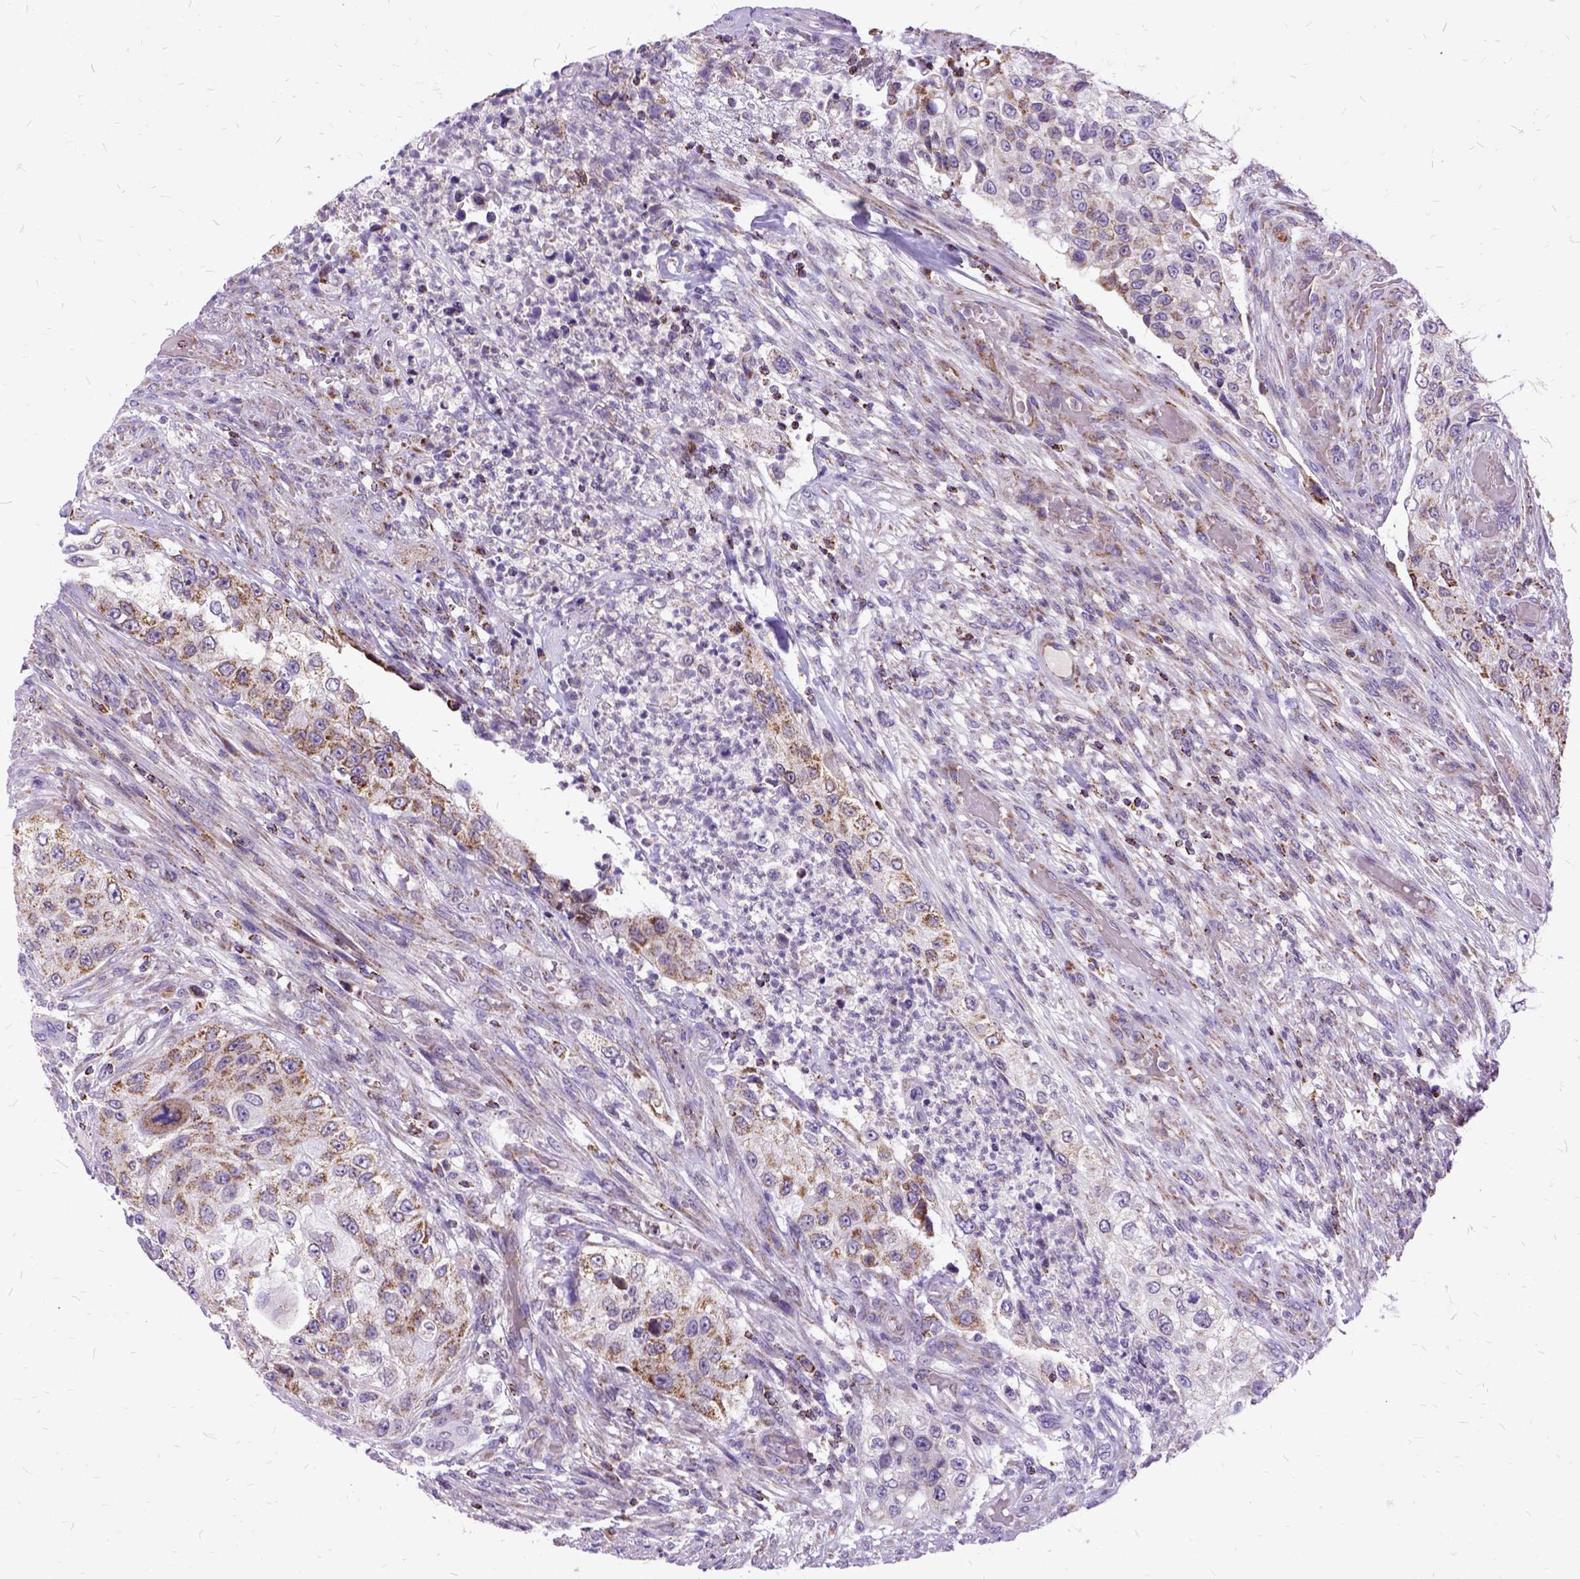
{"staining": {"intensity": "moderate", "quantity": "<25%", "location": "cytoplasmic/membranous"}, "tissue": "urothelial cancer", "cell_type": "Tumor cells", "image_type": "cancer", "snomed": [{"axis": "morphology", "description": "Urothelial carcinoma, High grade"}, {"axis": "topography", "description": "Urinary bladder"}], "caption": "This is a histology image of immunohistochemistry staining of urothelial cancer, which shows moderate expression in the cytoplasmic/membranous of tumor cells.", "gene": "OXCT1", "patient": {"sex": "female", "age": 60}}